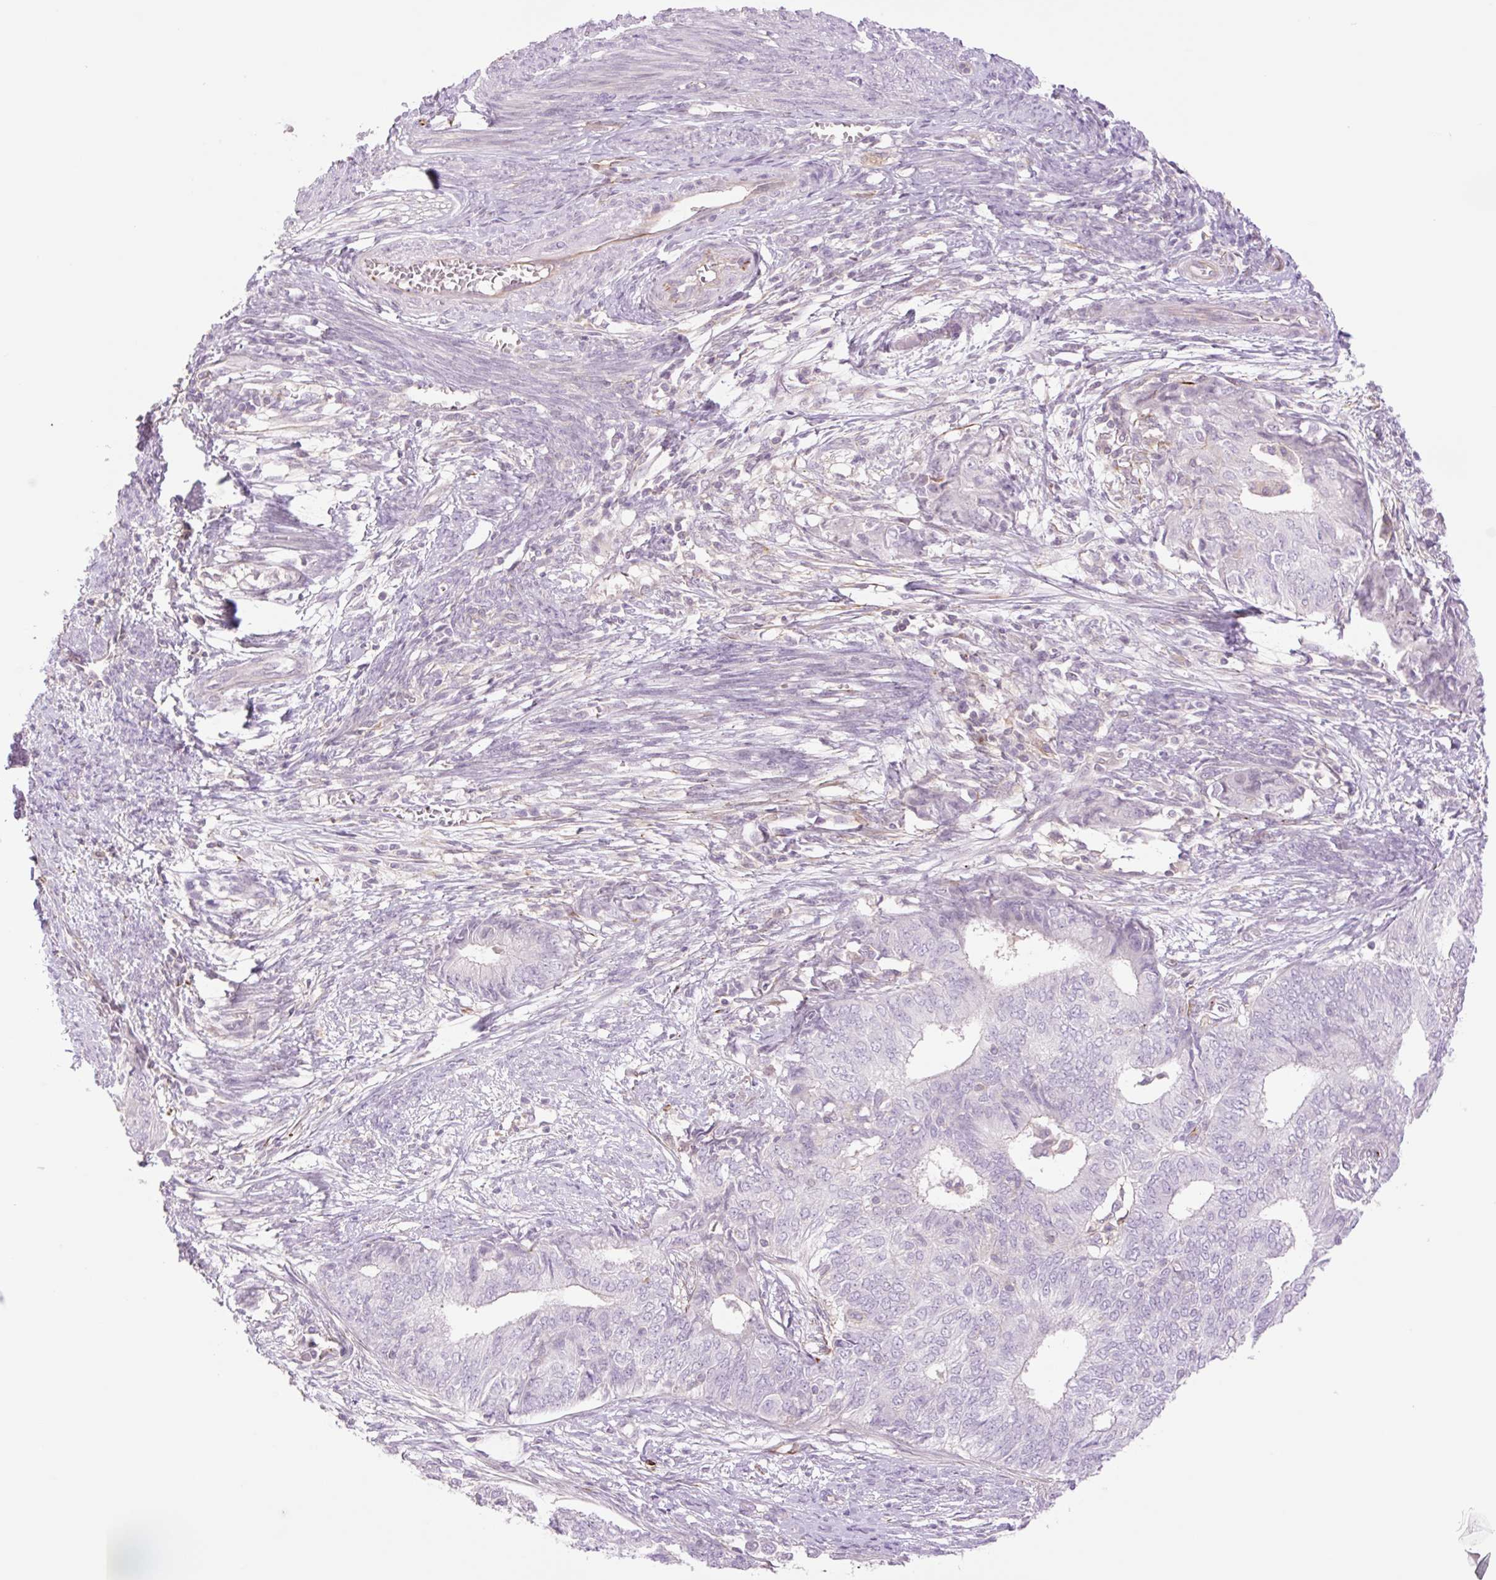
{"staining": {"intensity": "negative", "quantity": "none", "location": "none"}, "tissue": "endometrial cancer", "cell_type": "Tumor cells", "image_type": "cancer", "snomed": [{"axis": "morphology", "description": "Adenocarcinoma, NOS"}, {"axis": "topography", "description": "Endometrium"}], "caption": "The image demonstrates no significant staining in tumor cells of endometrial cancer (adenocarcinoma).", "gene": "ZFYVE21", "patient": {"sex": "female", "age": 62}}